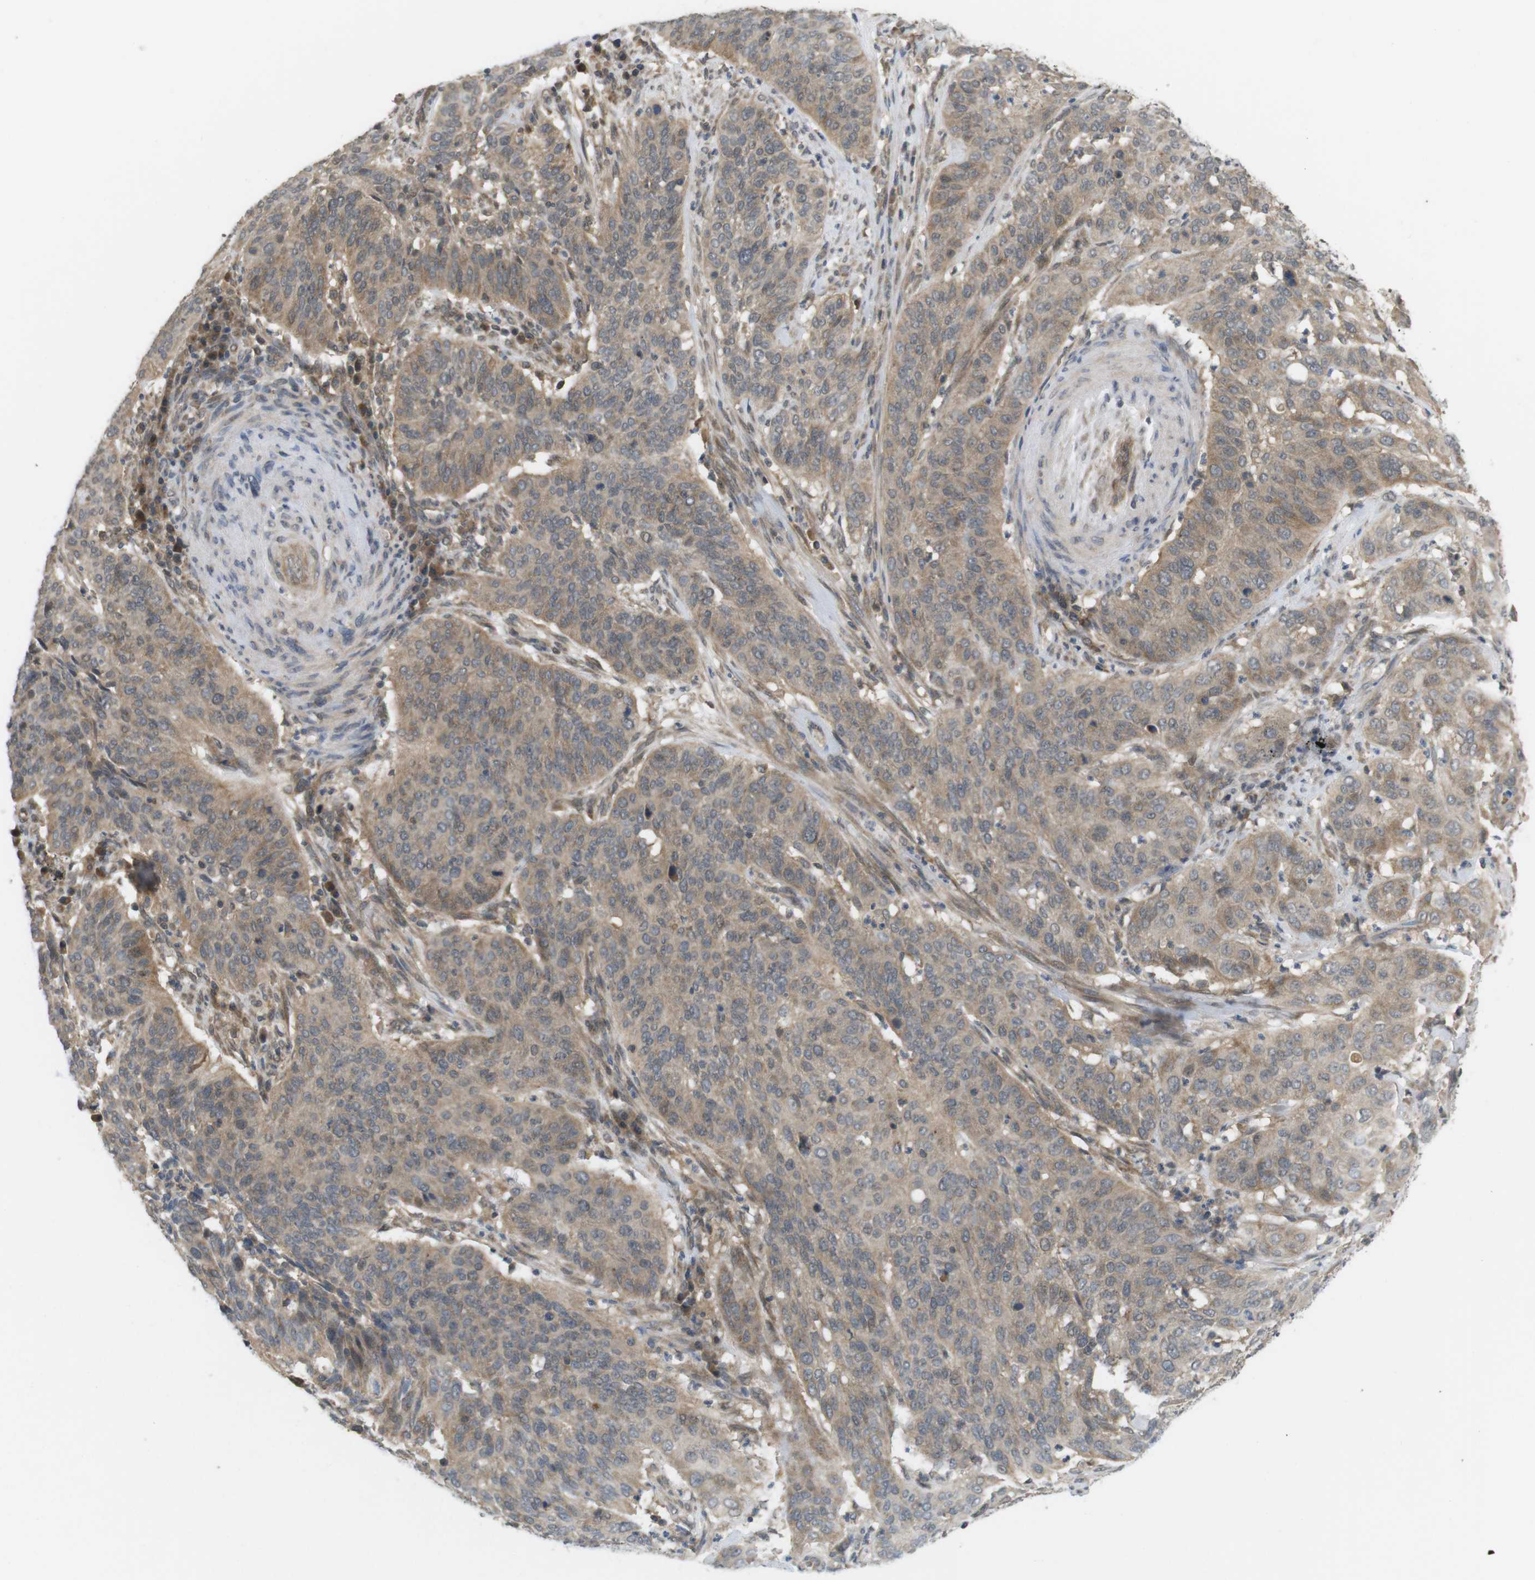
{"staining": {"intensity": "moderate", "quantity": ">75%", "location": "cytoplasmic/membranous"}, "tissue": "cervical cancer", "cell_type": "Tumor cells", "image_type": "cancer", "snomed": [{"axis": "morphology", "description": "Normal tissue, NOS"}, {"axis": "morphology", "description": "Squamous cell carcinoma, NOS"}, {"axis": "topography", "description": "Cervix"}], "caption": "This is a histology image of immunohistochemistry (IHC) staining of squamous cell carcinoma (cervical), which shows moderate expression in the cytoplasmic/membranous of tumor cells.", "gene": "RNF130", "patient": {"sex": "female", "age": 39}}